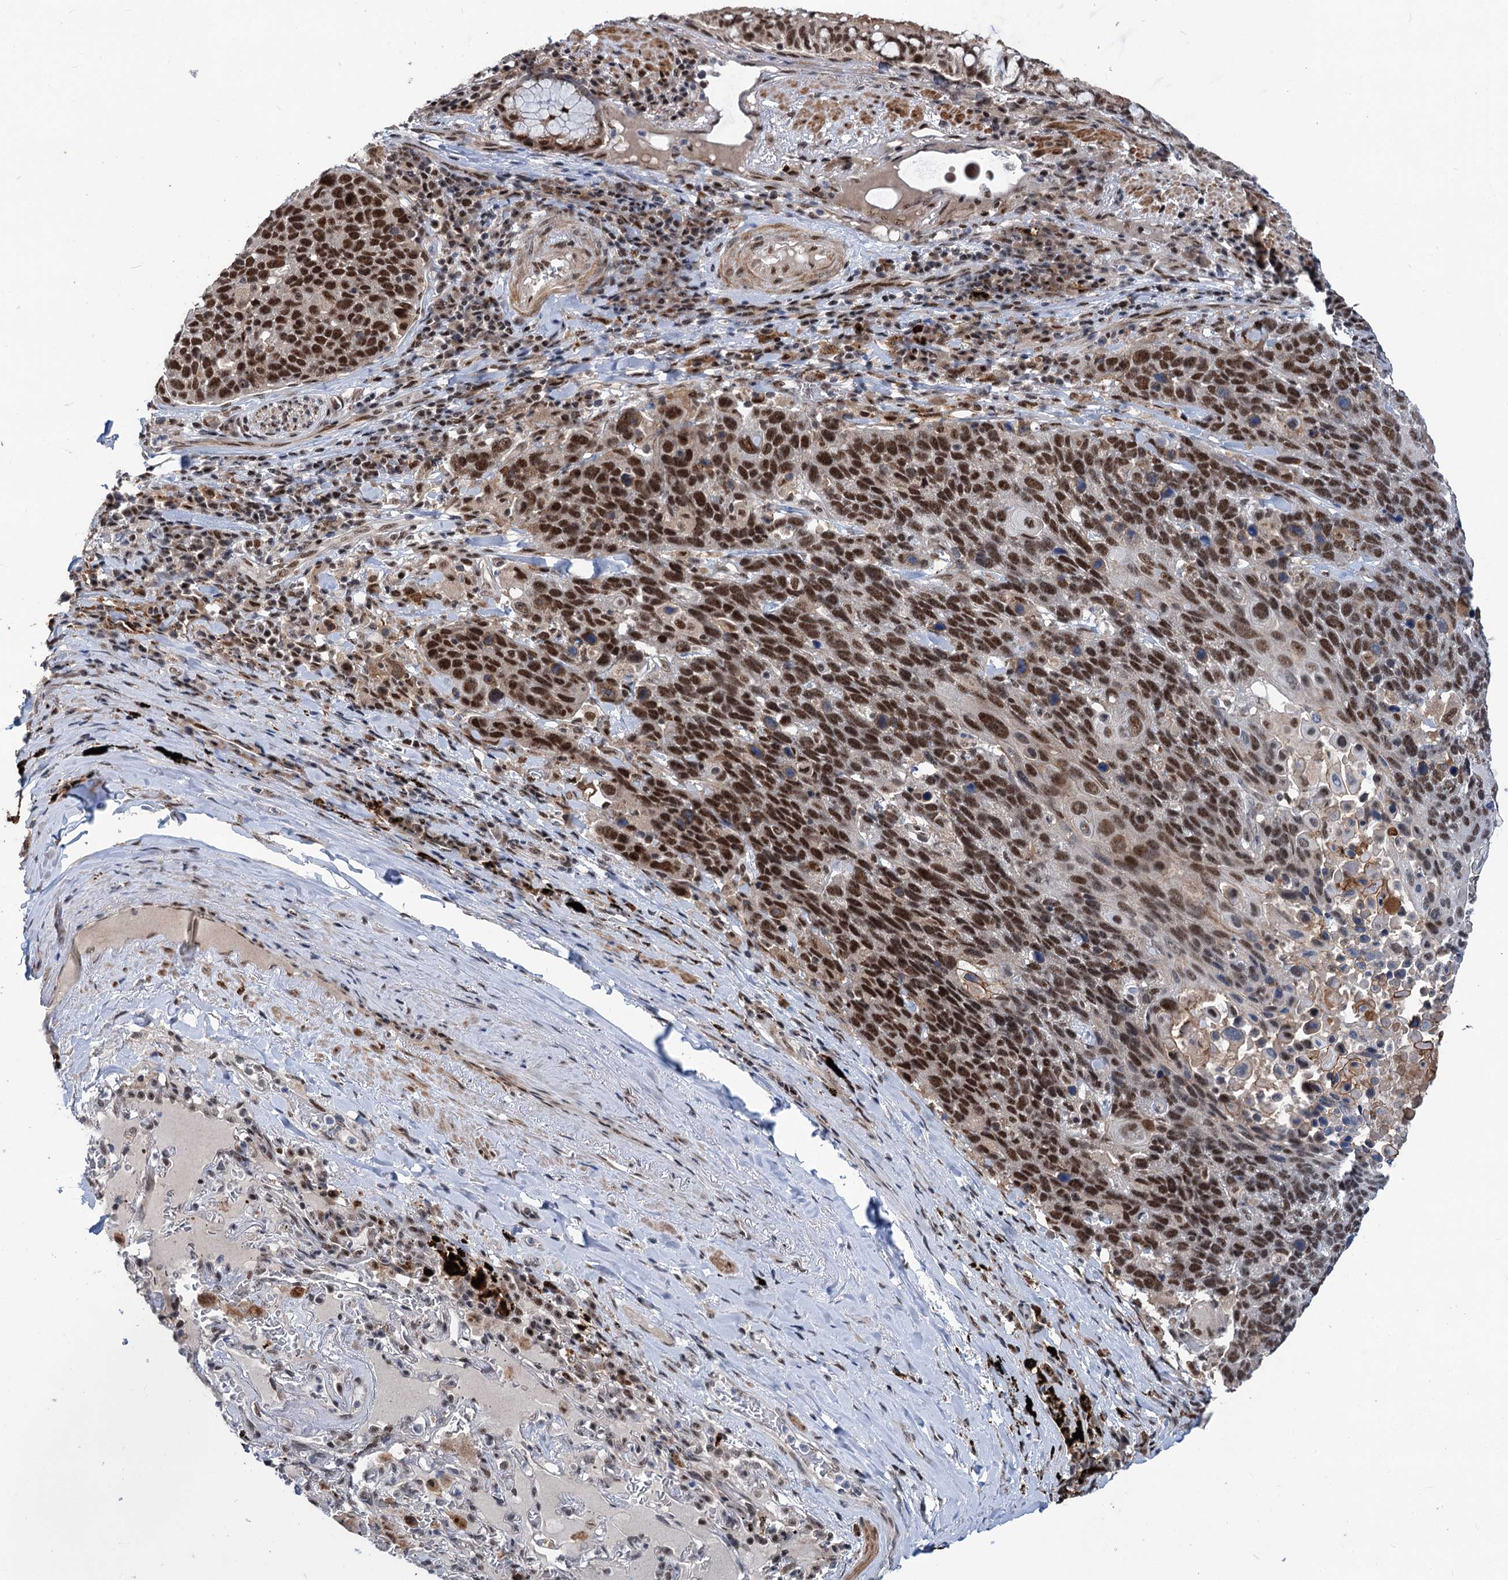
{"staining": {"intensity": "strong", "quantity": ">75%", "location": "nuclear"}, "tissue": "lung cancer", "cell_type": "Tumor cells", "image_type": "cancer", "snomed": [{"axis": "morphology", "description": "Squamous cell carcinoma, NOS"}, {"axis": "topography", "description": "Lung"}], "caption": "This image displays immunohistochemistry staining of squamous cell carcinoma (lung), with high strong nuclear expression in approximately >75% of tumor cells.", "gene": "PHF8", "patient": {"sex": "male", "age": 66}}